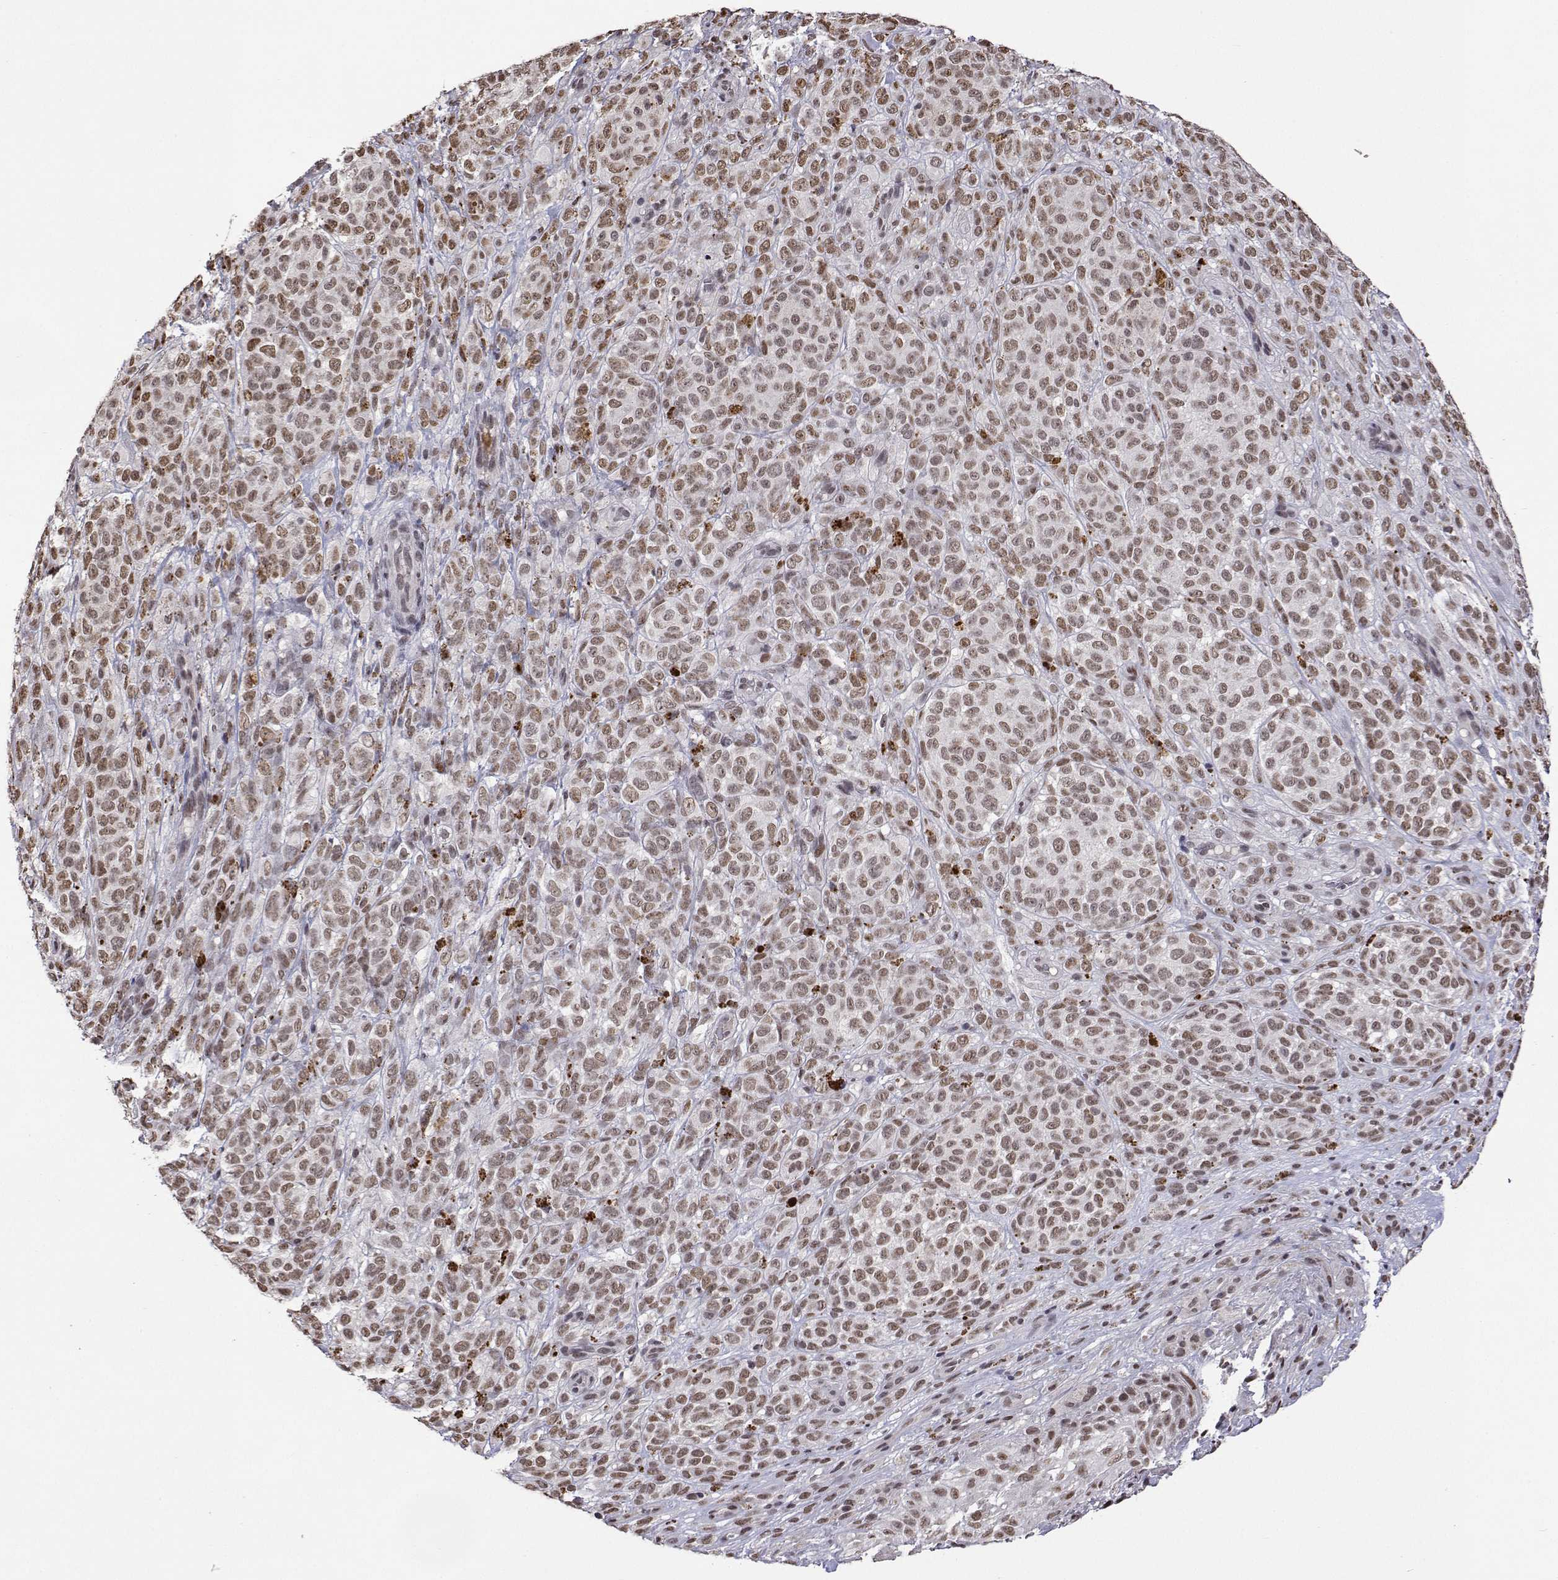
{"staining": {"intensity": "moderate", "quantity": ">75%", "location": "nuclear"}, "tissue": "melanoma", "cell_type": "Tumor cells", "image_type": "cancer", "snomed": [{"axis": "morphology", "description": "Malignant melanoma, NOS"}, {"axis": "topography", "description": "Skin"}], "caption": "Protein staining of melanoma tissue shows moderate nuclear expression in about >75% of tumor cells.", "gene": "HNRNPA0", "patient": {"sex": "female", "age": 86}}